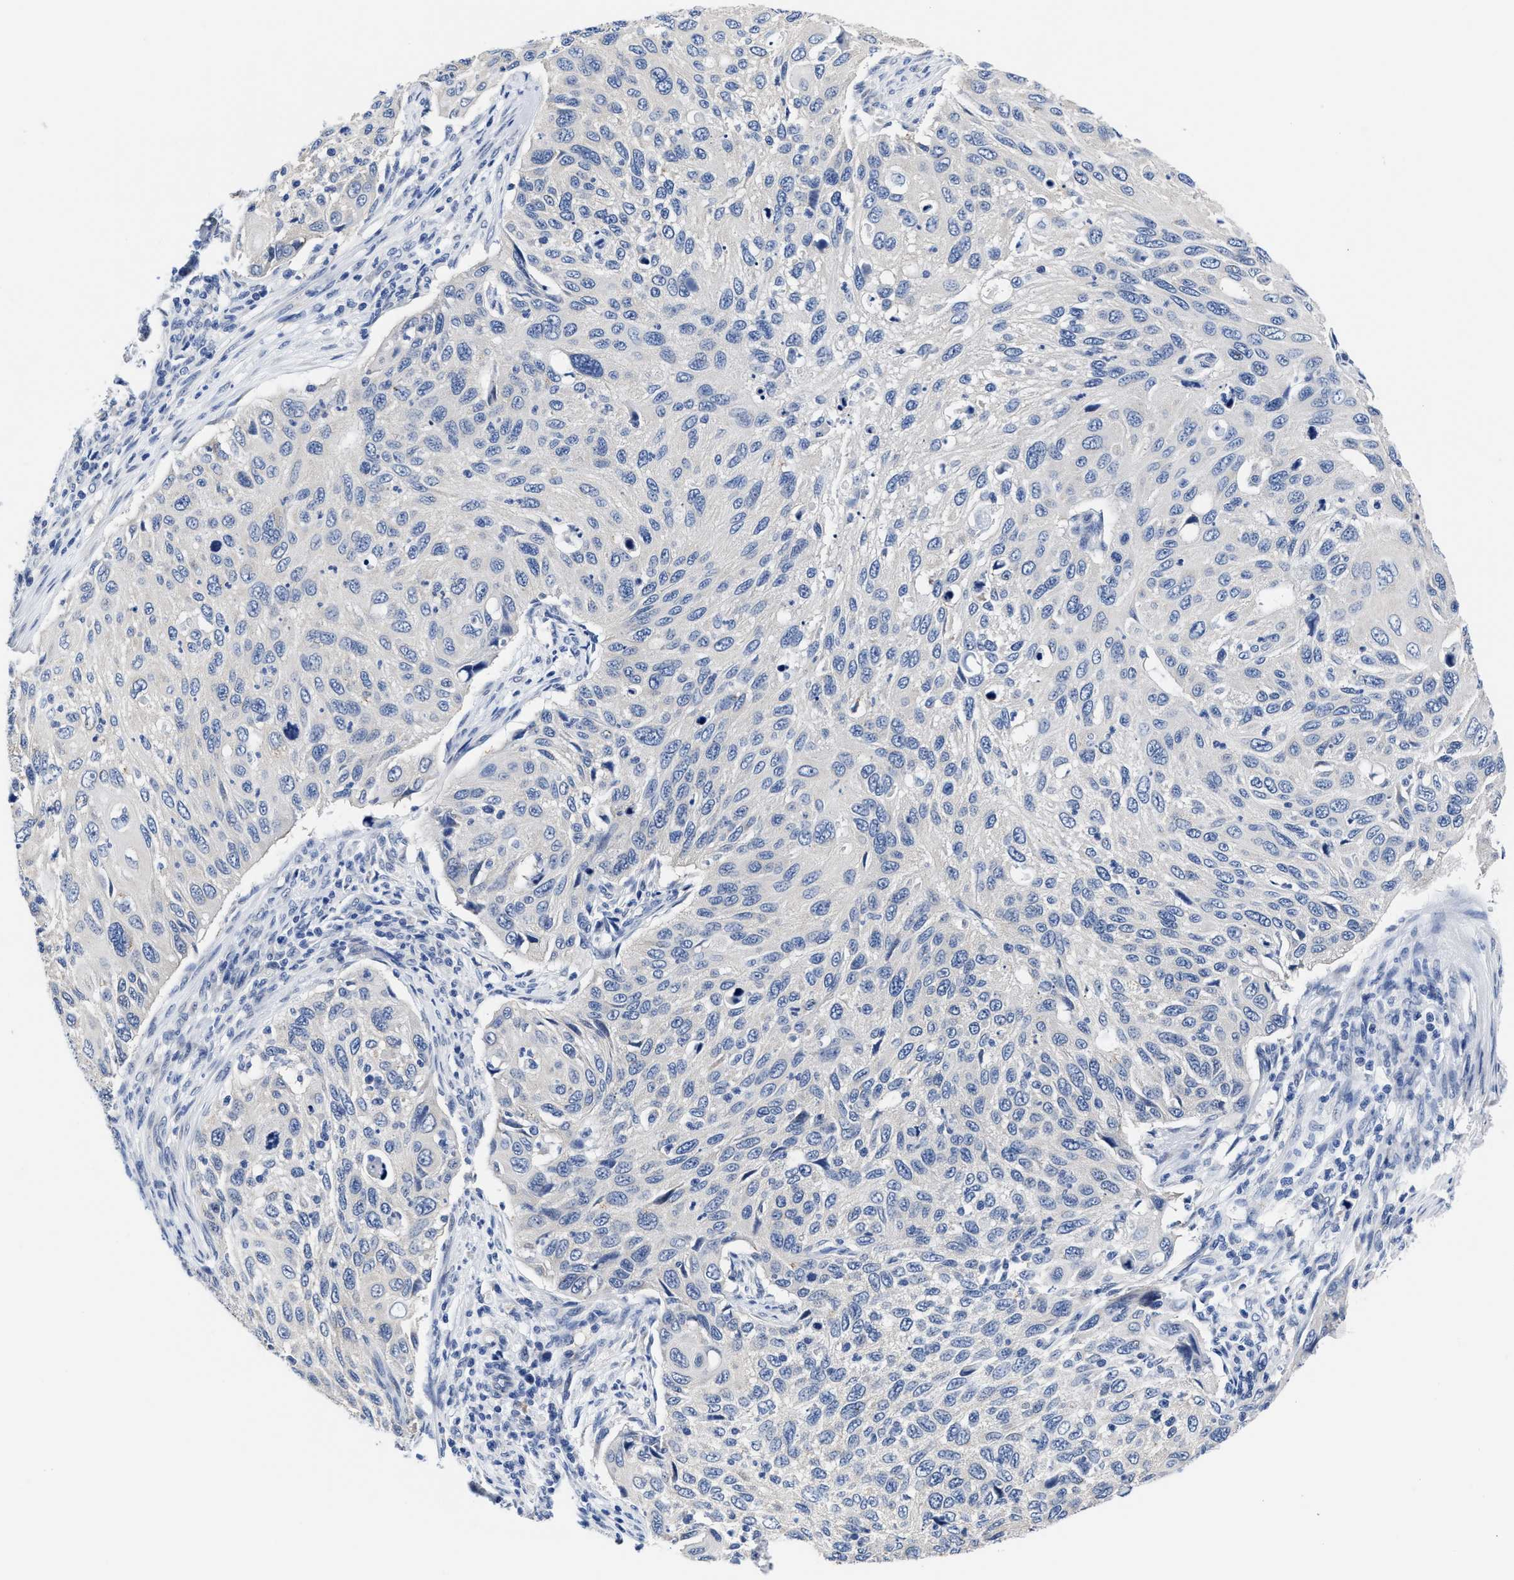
{"staining": {"intensity": "negative", "quantity": "none", "location": "none"}, "tissue": "cervical cancer", "cell_type": "Tumor cells", "image_type": "cancer", "snomed": [{"axis": "morphology", "description": "Squamous cell carcinoma, NOS"}, {"axis": "topography", "description": "Cervix"}], "caption": "The immunohistochemistry image has no significant expression in tumor cells of squamous cell carcinoma (cervical) tissue.", "gene": "HOOK1", "patient": {"sex": "female", "age": 70}}